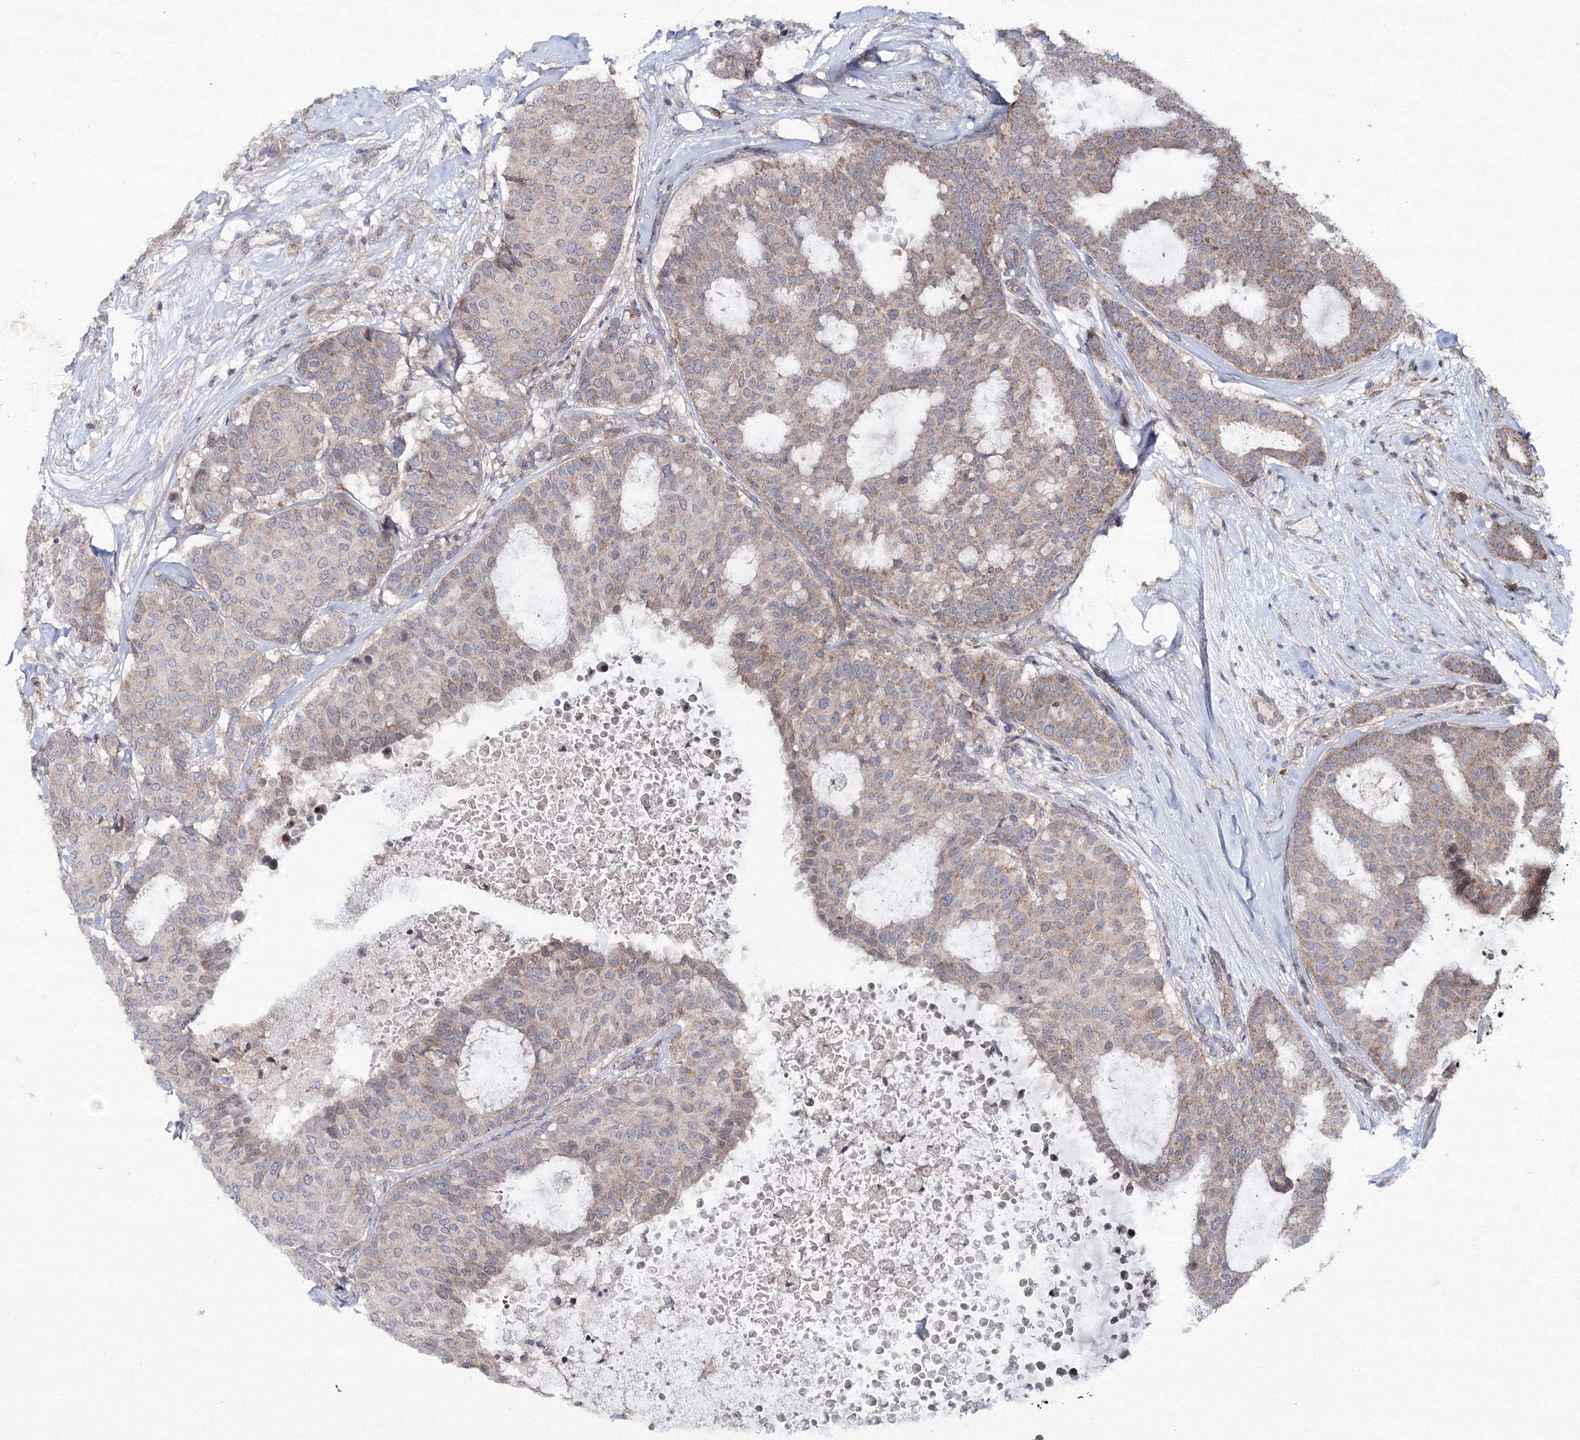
{"staining": {"intensity": "weak", "quantity": "25%-75%", "location": "cytoplasmic/membranous"}, "tissue": "breast cancer", "cell_type": "Tumor cells", "image_type": "cancer", "snomed": [{"axis": "morphology", "description": "Duct carcinoma"}, {"axis": "topography", "description": "Breast"}], "caption": "The histopathology image reveals staining of breast cancer, revealing weak cytoplasmic/membranous protein expression (brown color) within tumor cells. (Brightfield microscopy of DAB IHC at high magnification).", "gene": "MKRN2", "patient": {"sex": "female", "age": 75}}